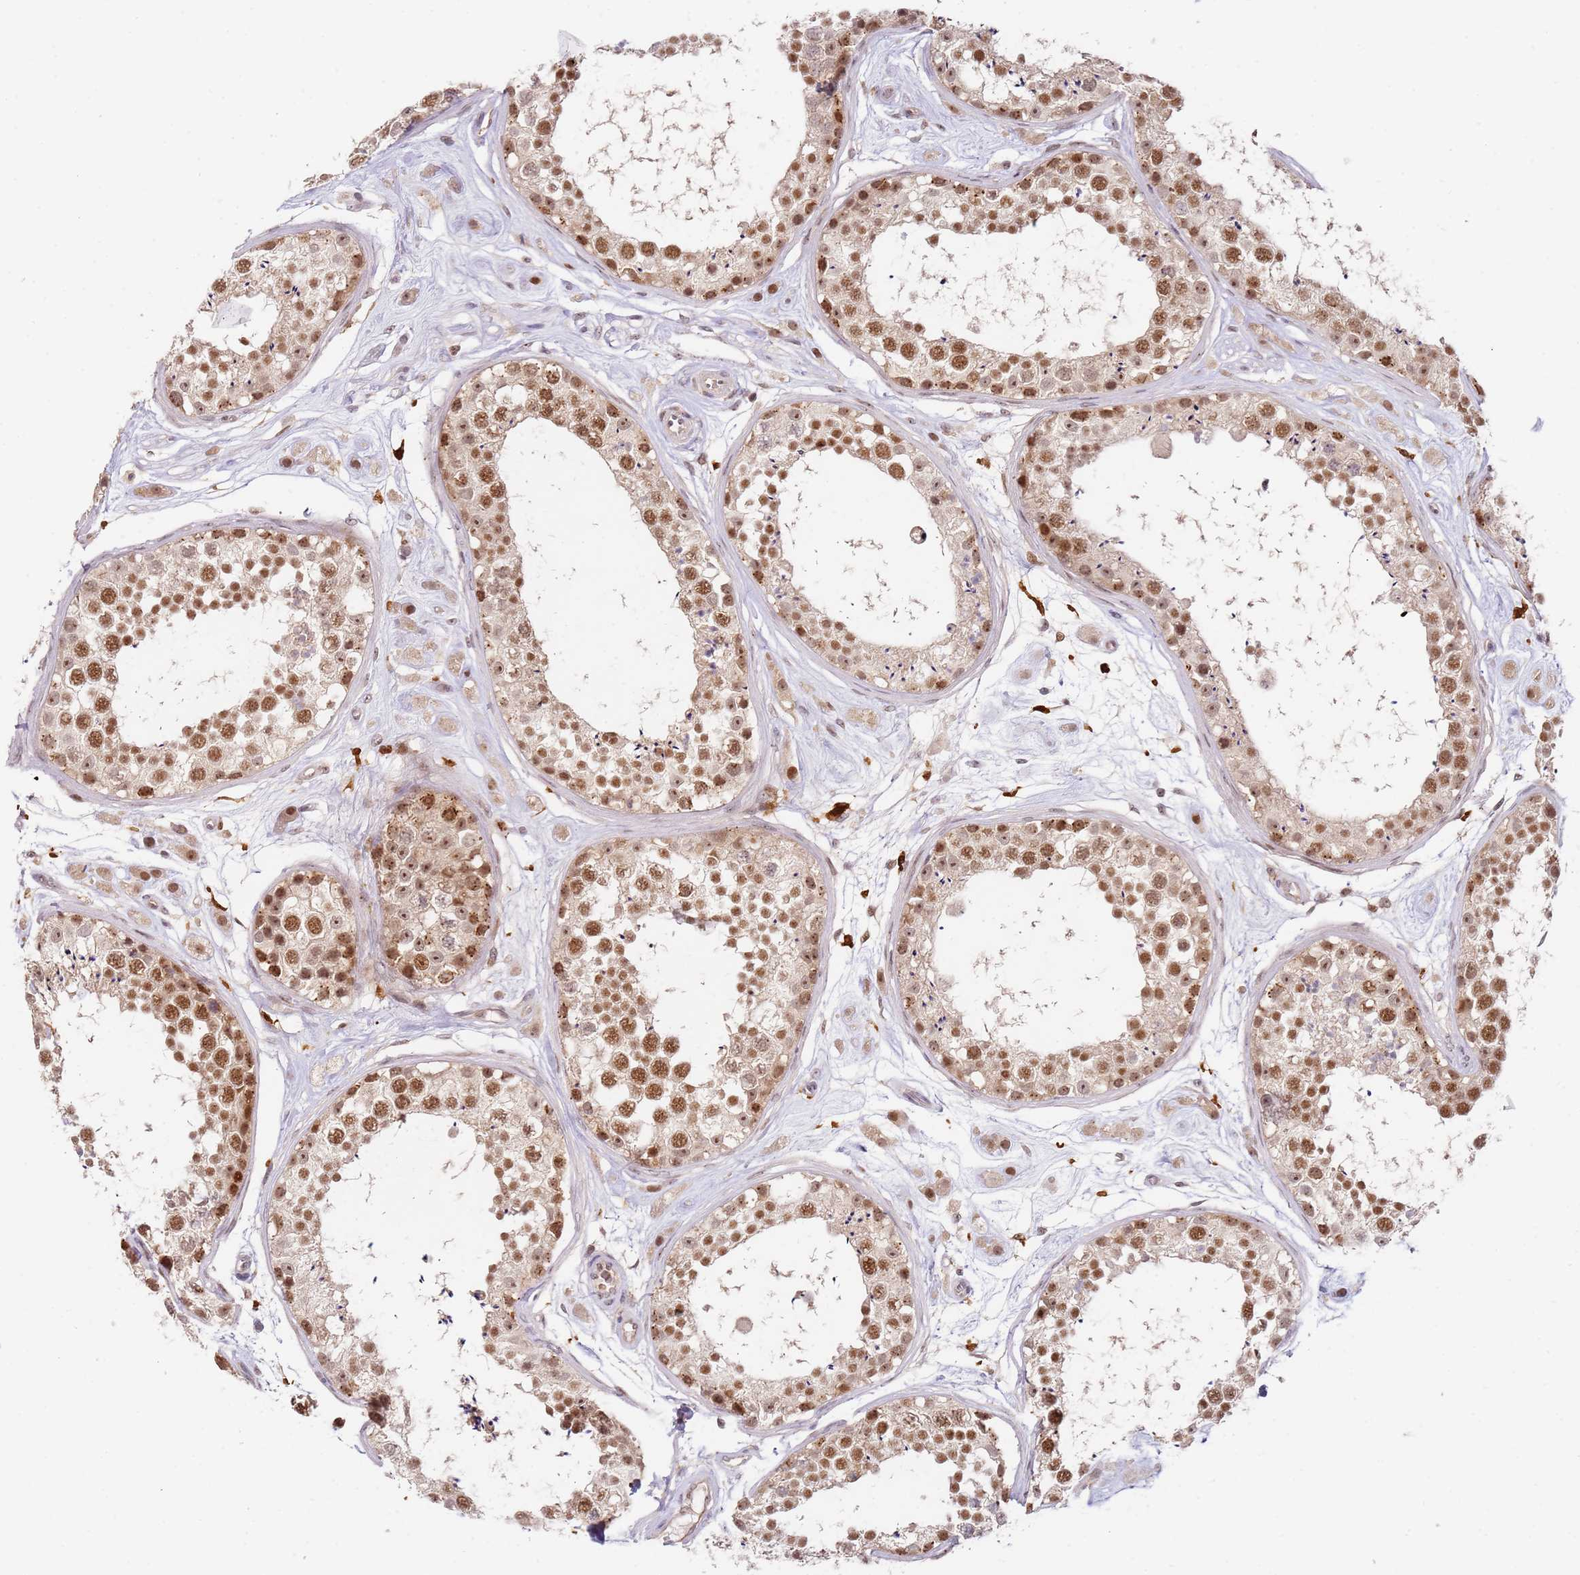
{"staining": {"intensity": "moderate", "quantity": ">75%", "location": "nuclear"}, "tissue": "testis", "cell_type": "Cells in seminiferous ducts", "image_type": "normal", "snomed": [{"axis": "morphology", "description": "Normal tissue, NOS"}, {"axis": "topography", "description": "Testis"}], "caption": "Protein staining reveals moderate nuclear positivity in approximately >75% of cells in seminiferous ducts in normal testis. (IHC, brightfield microscopy, high magnification).", "gene": "LGALSL", "patient": {"sex": "male", "age": 25}}